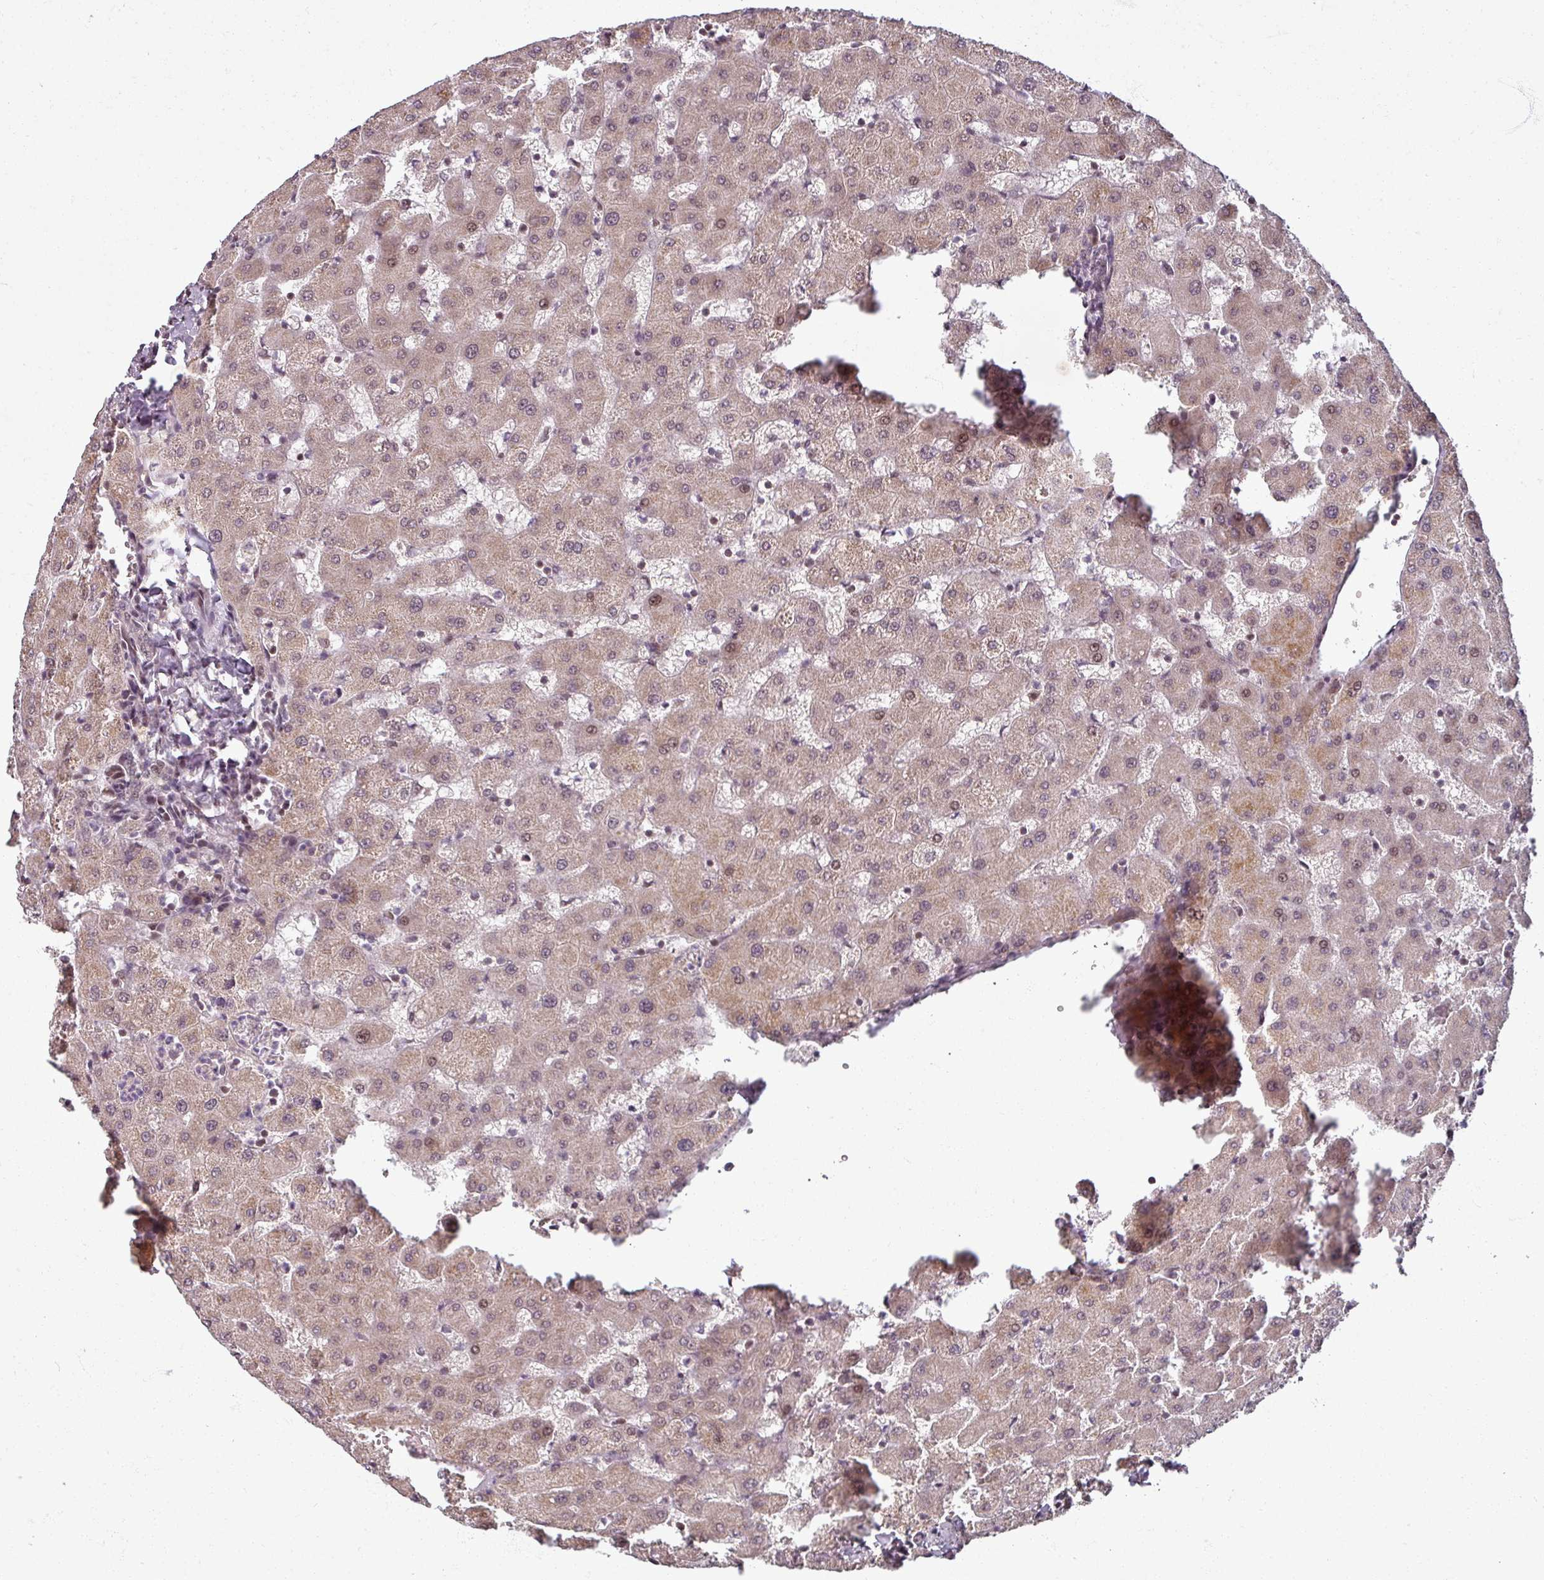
{"staining": {"intensity": "moderate", "quantity": "25%-75%", "location": "nuclear"}, "tissue": "liver", "cell_type": "Cholangiocytes", "image_type": "normal", "snomed": [{"axis": "morphology", "description": "Normal tissue, NOS"}, {"axis": "topography", "description": "Liver"}], "caption": "The histopathology image demonstrates a brown stain indicating the presence of a protein in the nuclear of cholangiocytes in liver.", "gene": "SWI5", "patient": {"sex": "female", "age": 63}}